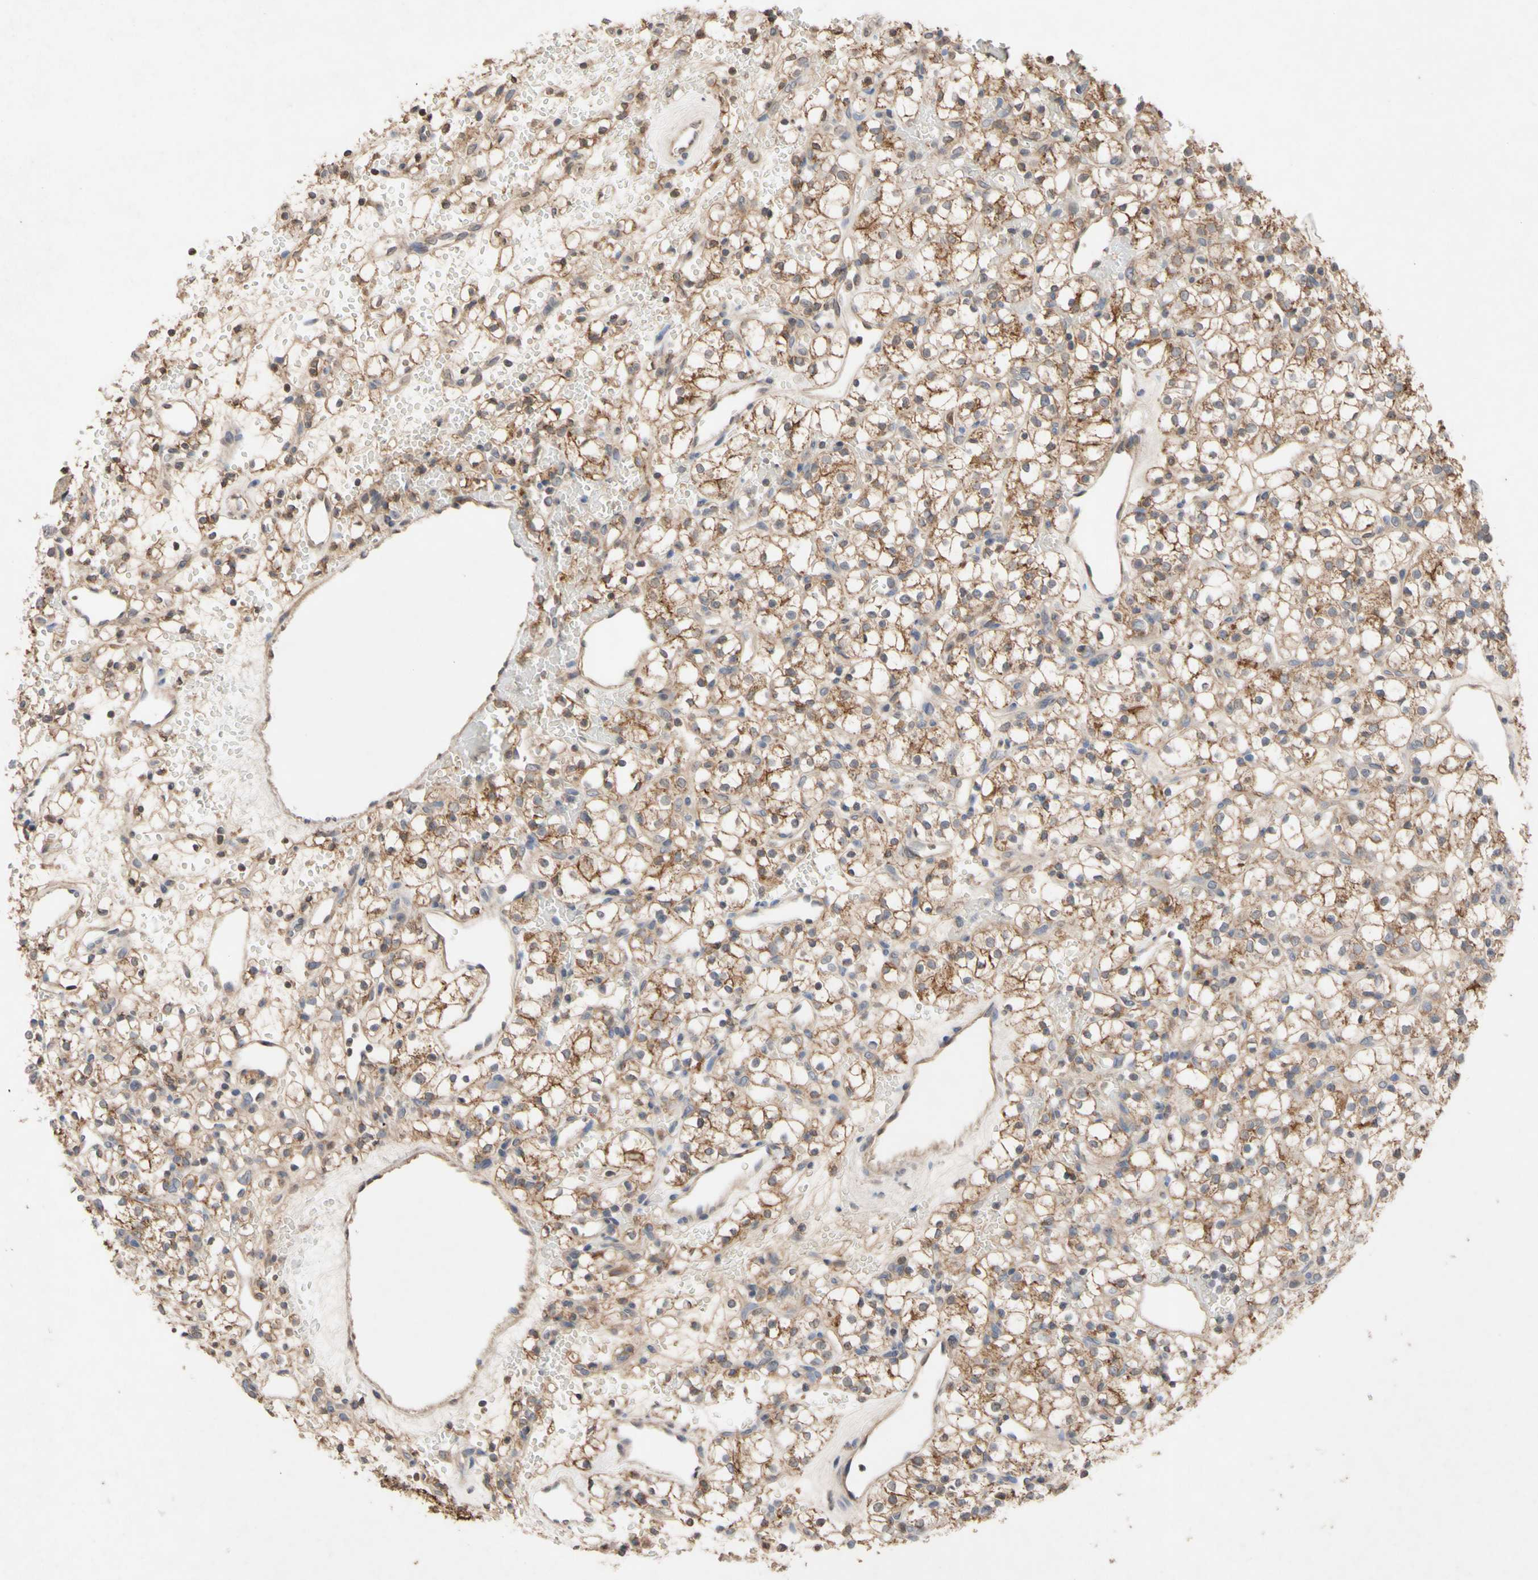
{"staining": {"intensity": "moderate", "quantity": ">75%", "location": "cytoplasmic/membranous"}, "tissue": "renal cancer", "cell_type": "Tumor cells", "image_type": "cancer", "snomed": [{"axis": "morphology", "description": "Adenocarcinoma, NOS"}, {"axis": "topography", "description": "Kidney"}], "caption": "A brown stain labels moderate cytoplasmic/membranous staining of a protein in renal cancer (adenocarcinoma) tumor cells.", "gene": "NECTIN3", "patient": {"sex": "female", "age": 60}}